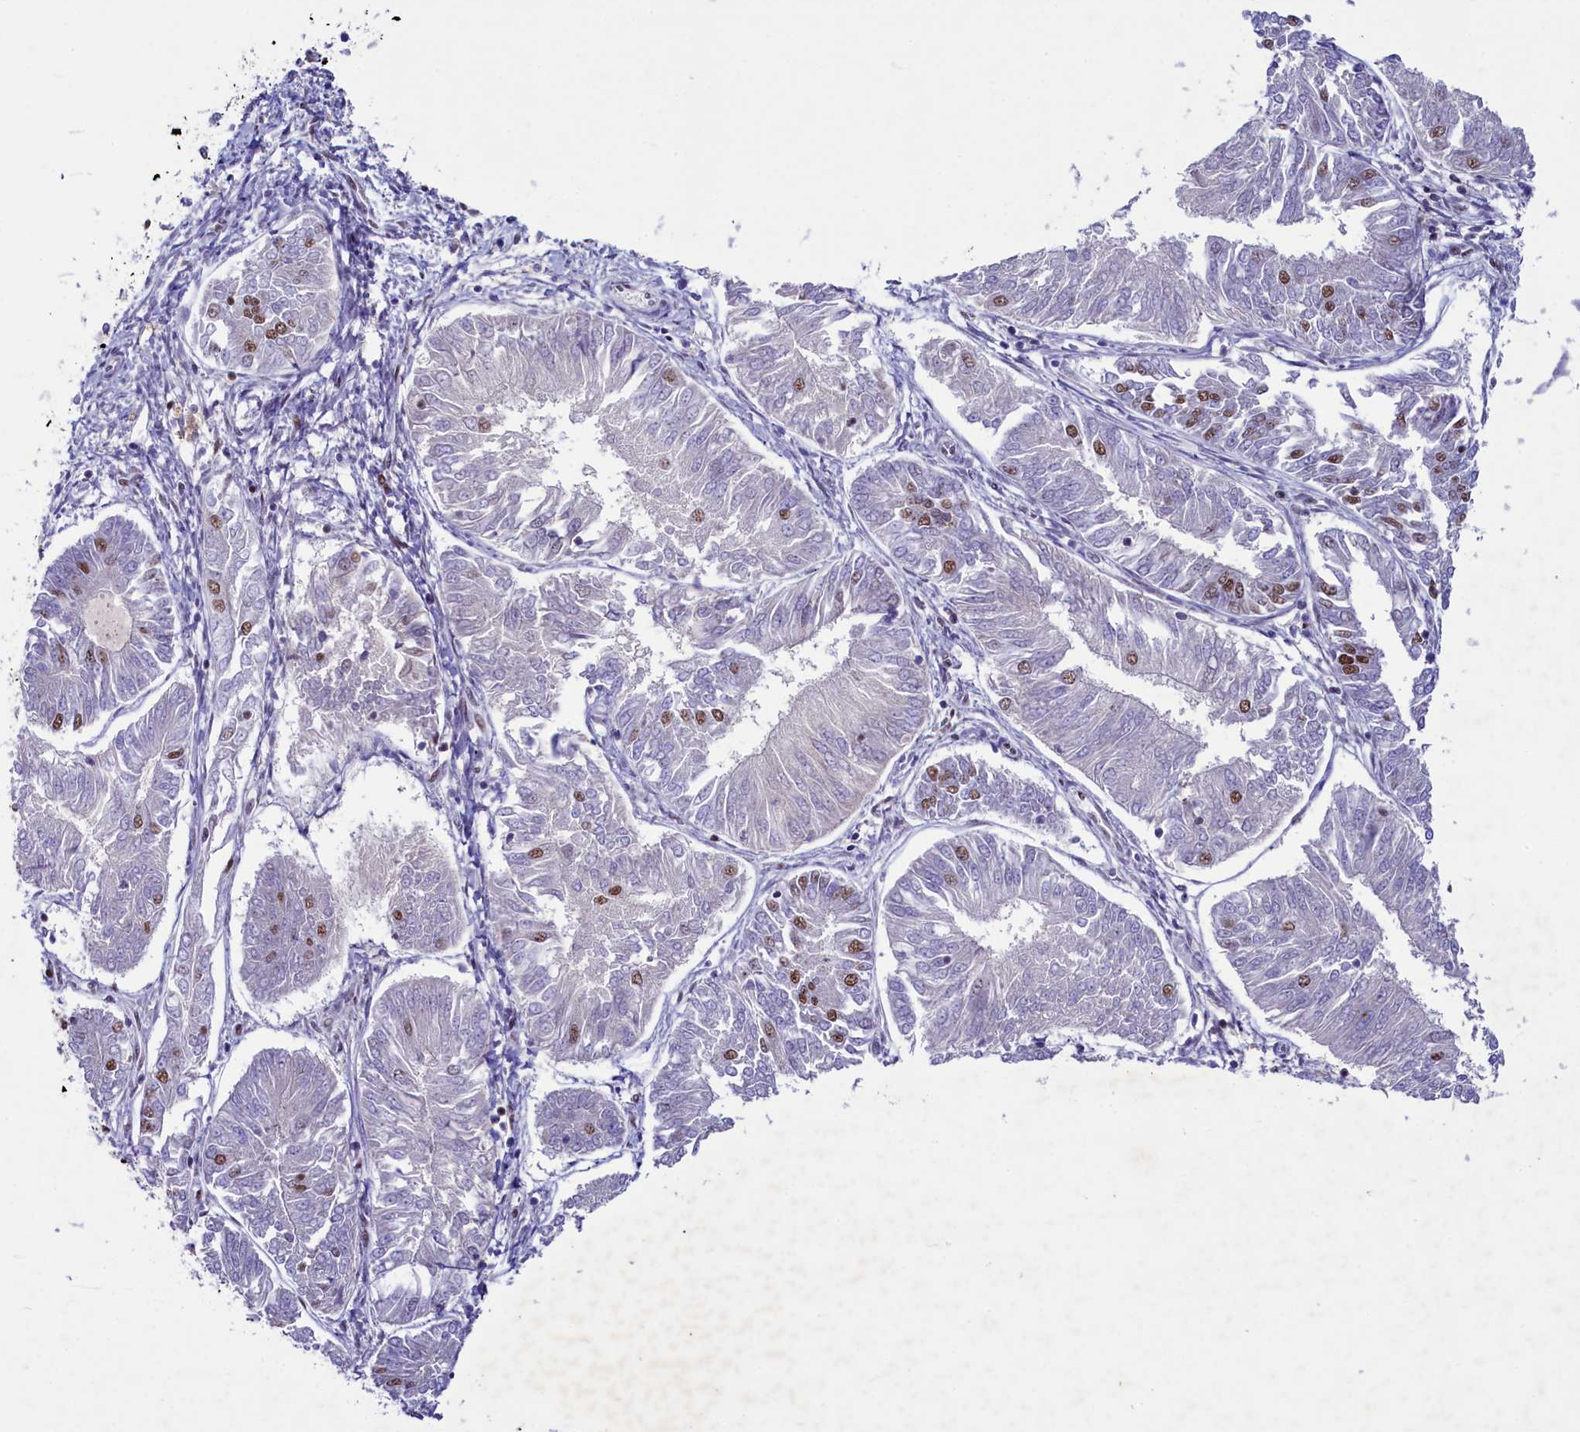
{"staining": {"intensity": "moderate", "quantity": "<25%", "location": "nuclear"}, "tissue": "endometrial cancer", "cell_type": "Tumor cells", "image_type": "cancer", "snomed": [{"axis": "morphology", "description": "Adenocarcinoma, NOS"}, {"axis": "topography", "description": "Endometrium"}], "caption": "Immunohistochemical staining of human endometrial cancer (adenocarcinoma) reveals low levels of moderate nuclear protein expression in approximately <25% of tumor cells.", "gene": "ANKS3", "patient": {"sex": "female", "age": 58}}